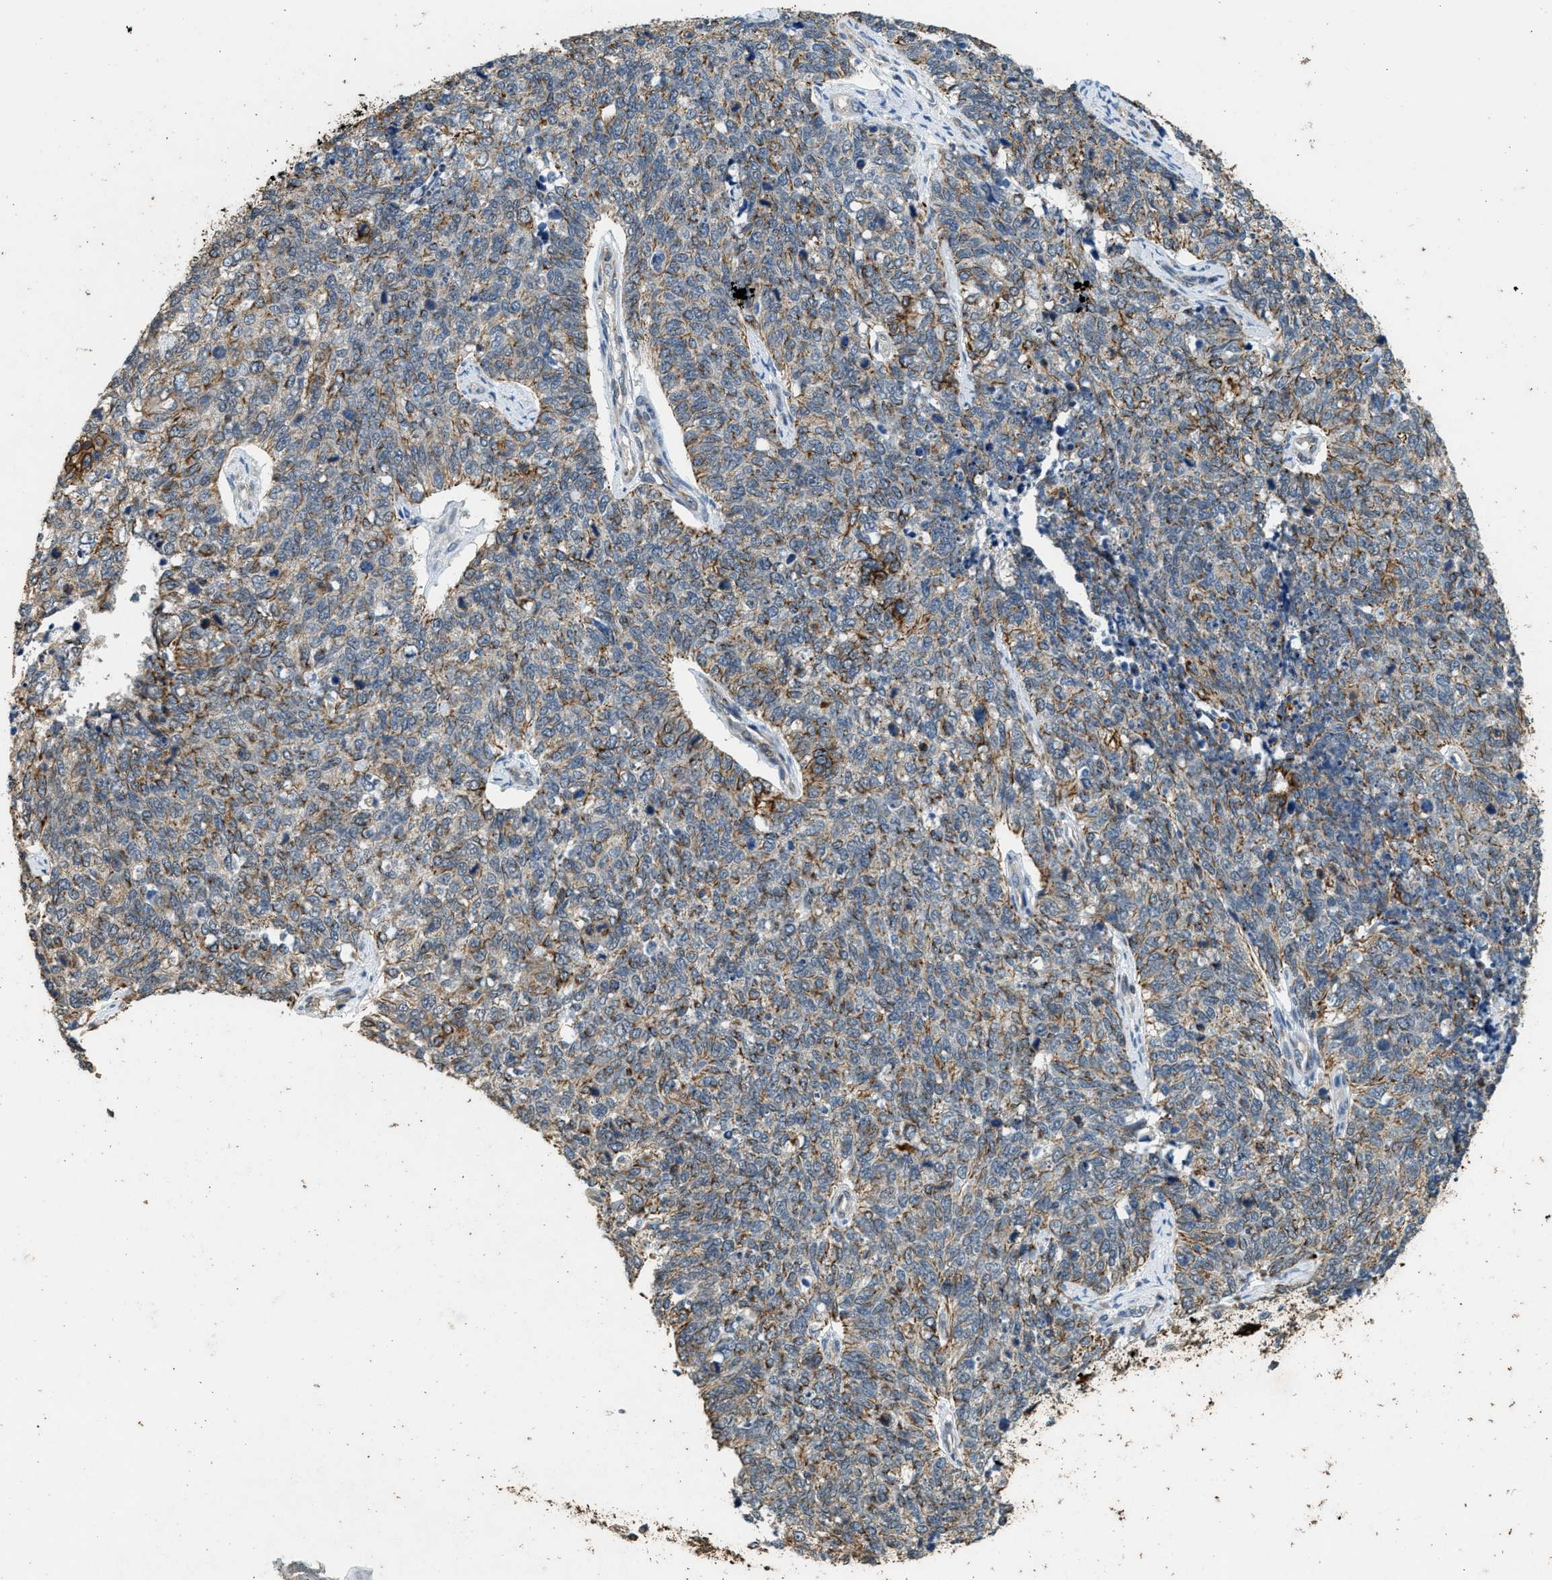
{"staining": {"intensity": "weak", "quantity": "25%-75%", "location": "cytoplasmic/membranous"}, "tissue": "cervical cancer", "cell_type": "Tumor cells", "image_type": "cancer", "snomed": [{"axis": "morphology", "description": "Squamous cell carcinoma, NOS"}, {"axis": "topography", "description": "Cervix"}], "caption": "This is an image of immunohistochemistry staining of cervical cancer (squamous cell carcinoma), which shows weak staining in the cytoplasmic/membranous of tumor cells.", "gene": "PCLO", "patient": {"sex": "female", "age": 63}}